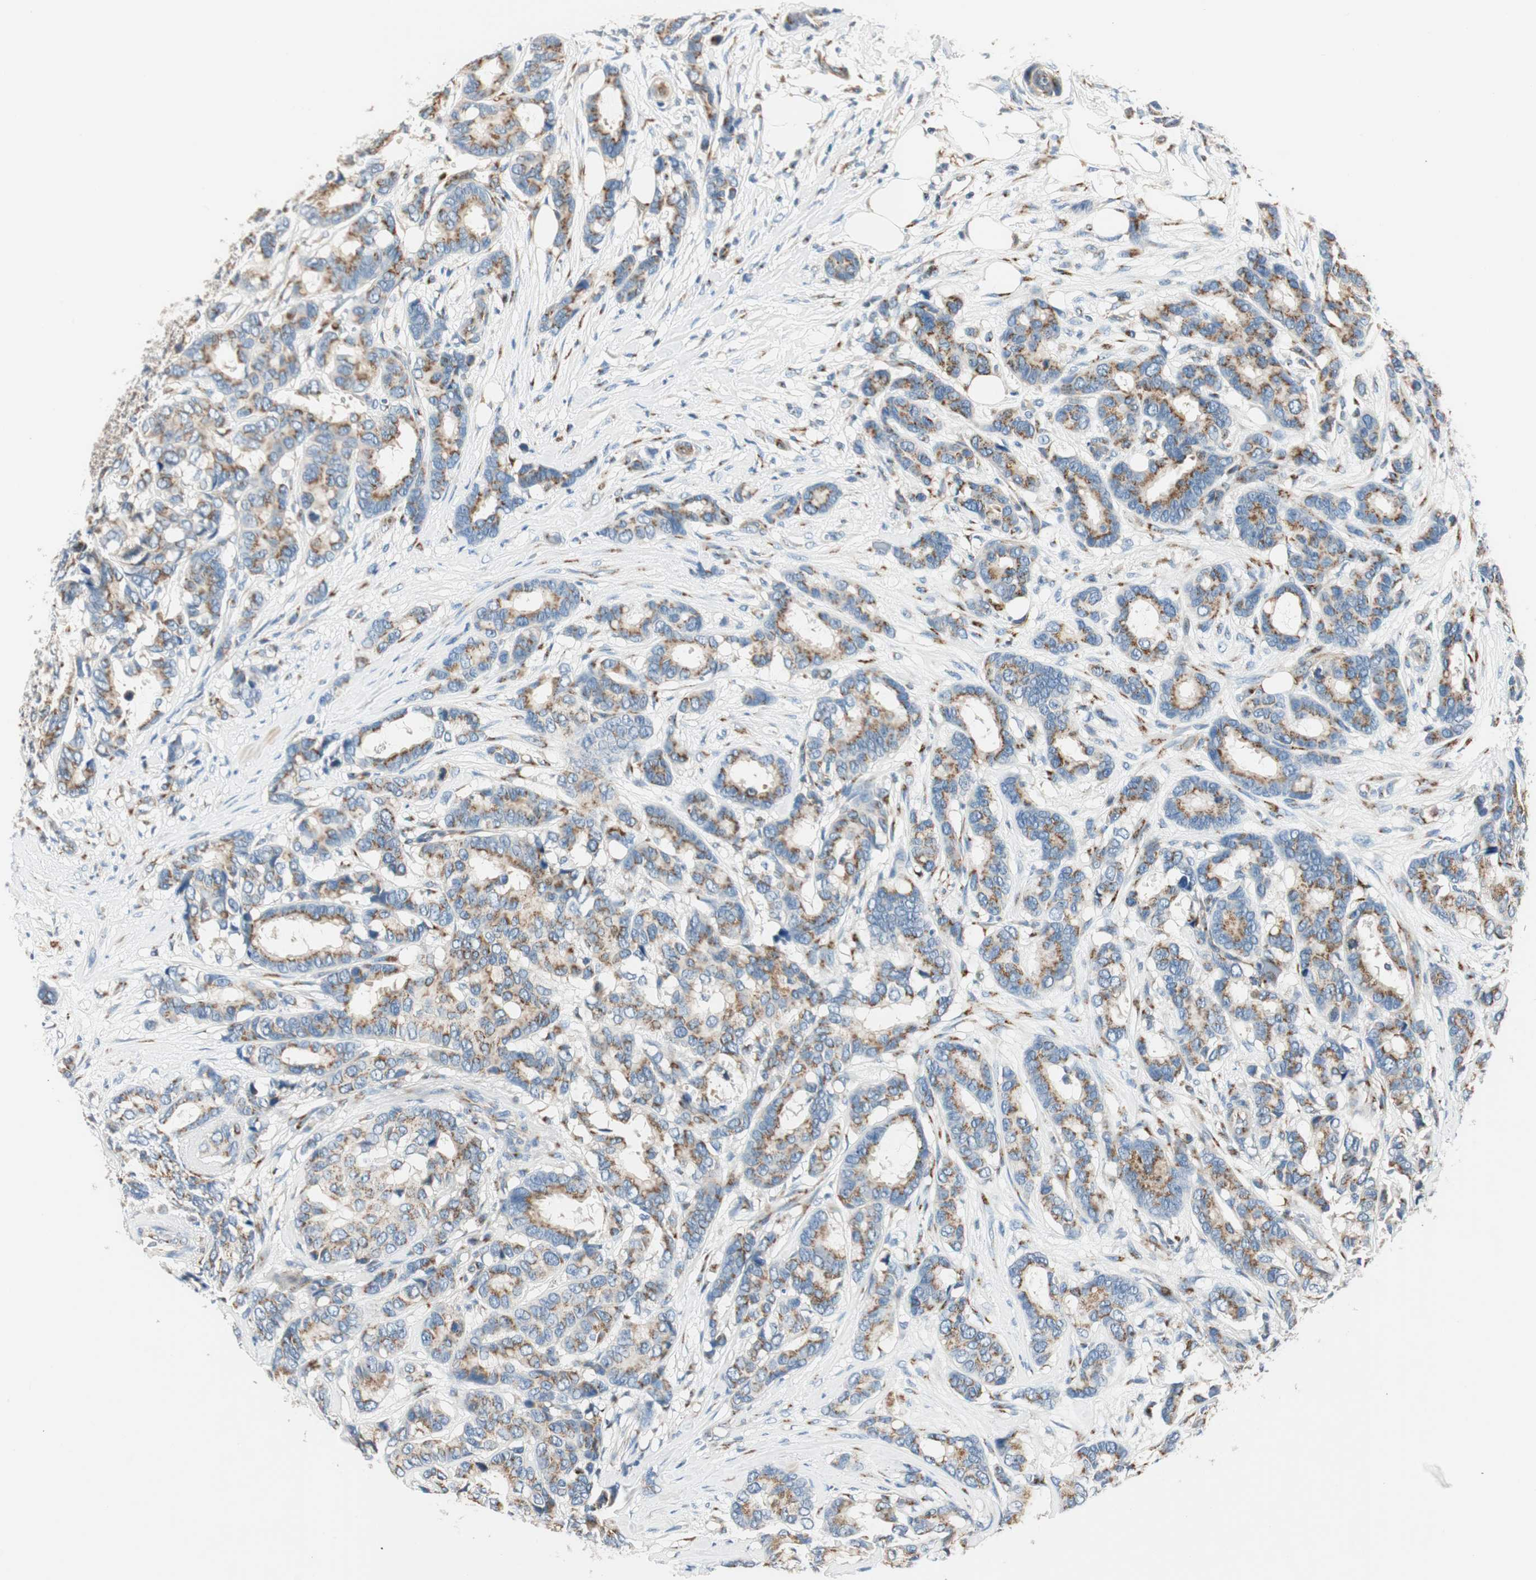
{"staining": {"intensity": "moderate", "quantity": ">75%", "location": "cytoplasmic/membranous"}, "tissue": "breast cancer", "cell_type": "Tumor cells", "image_type": "cancer", "snomed": [{"axis": "morphology", "description": "Duct carcinoma"}, {"axis": "topography", "description": "Breast"}], "caption": "Human breast cancer stained for a protein (brown) demonstrates moderate cytoplasmic/membranous positive staining in approximately >75% of tumor cells.", "gene": "TMF1", "patient": {"sex": "female", "age": 87}}